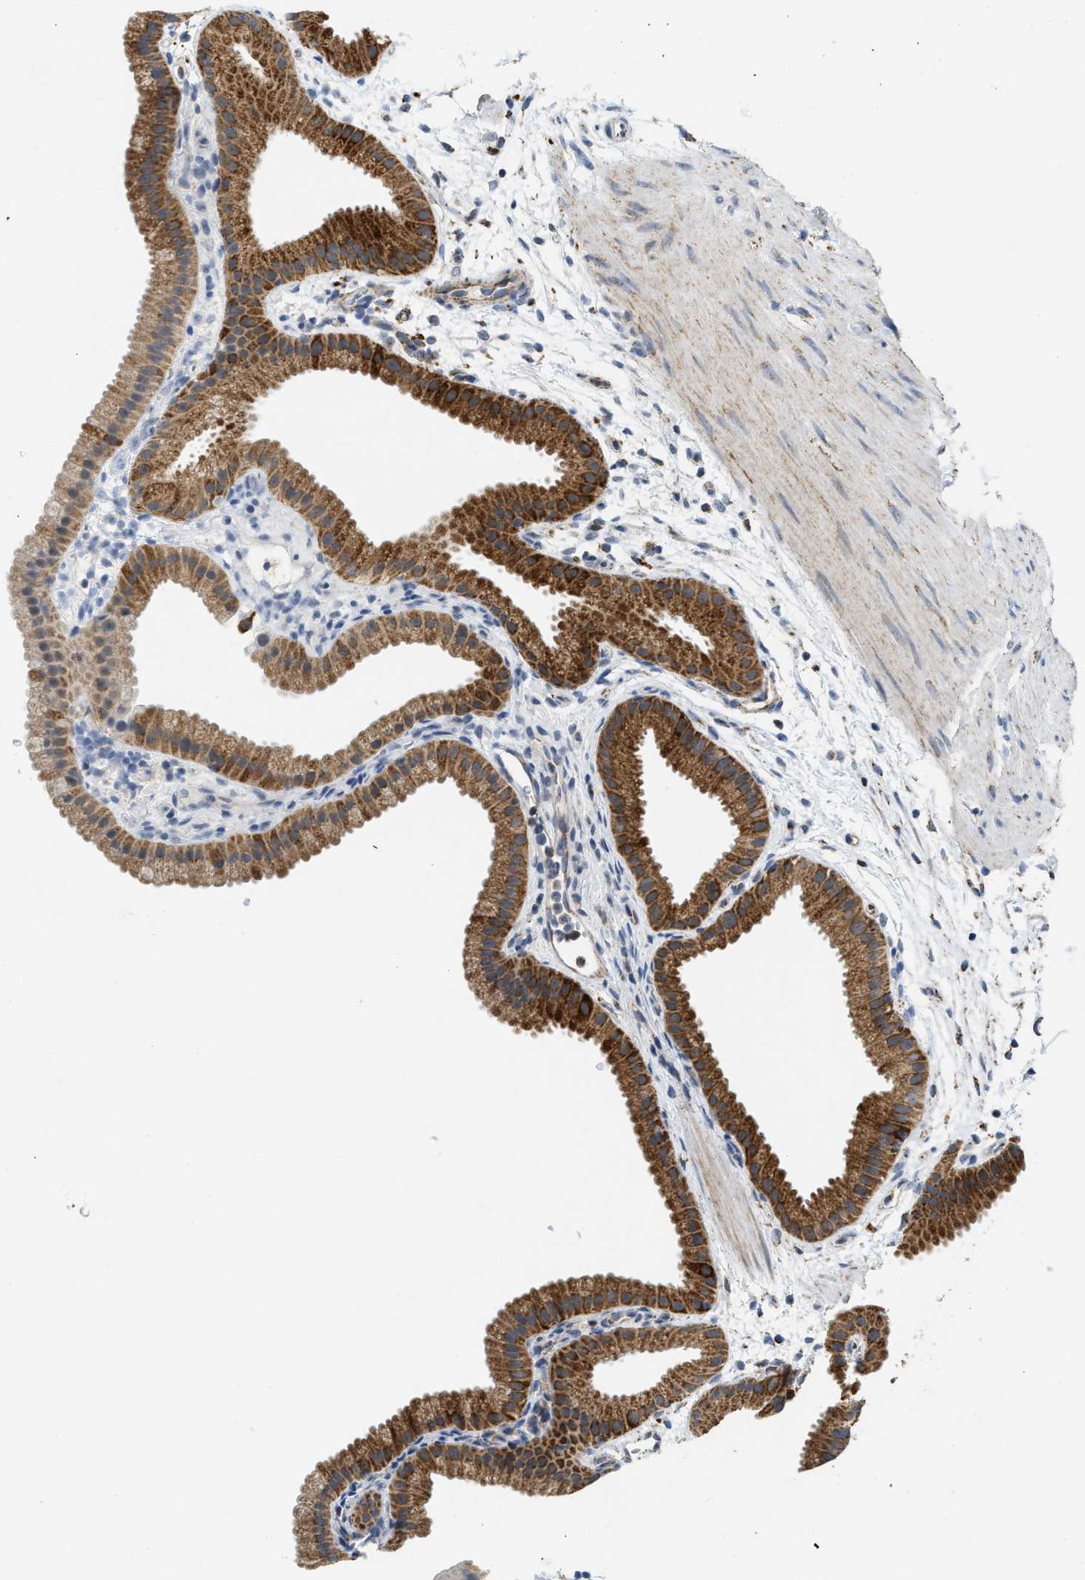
{"staining": {"intensity": "strong", "quantity": ">75%", "location": "cytoplasmic/membranous"}, "tissue": "gallbladder", "cell_type": "Glandular cells", "image_type": "normal", "snomed": [{"axis": "morphology", "description": "Normal tissue, NOS"}, {"axis": "topography", "description": "Gallbladder"}], "caption": "Strong cytoplasmic/membranous positivity is appreciated in about >75% of glandular cells in unremarkable gallbladder.", "gene": "GATD3", "patient": {"sex": "female", "age": 64}}